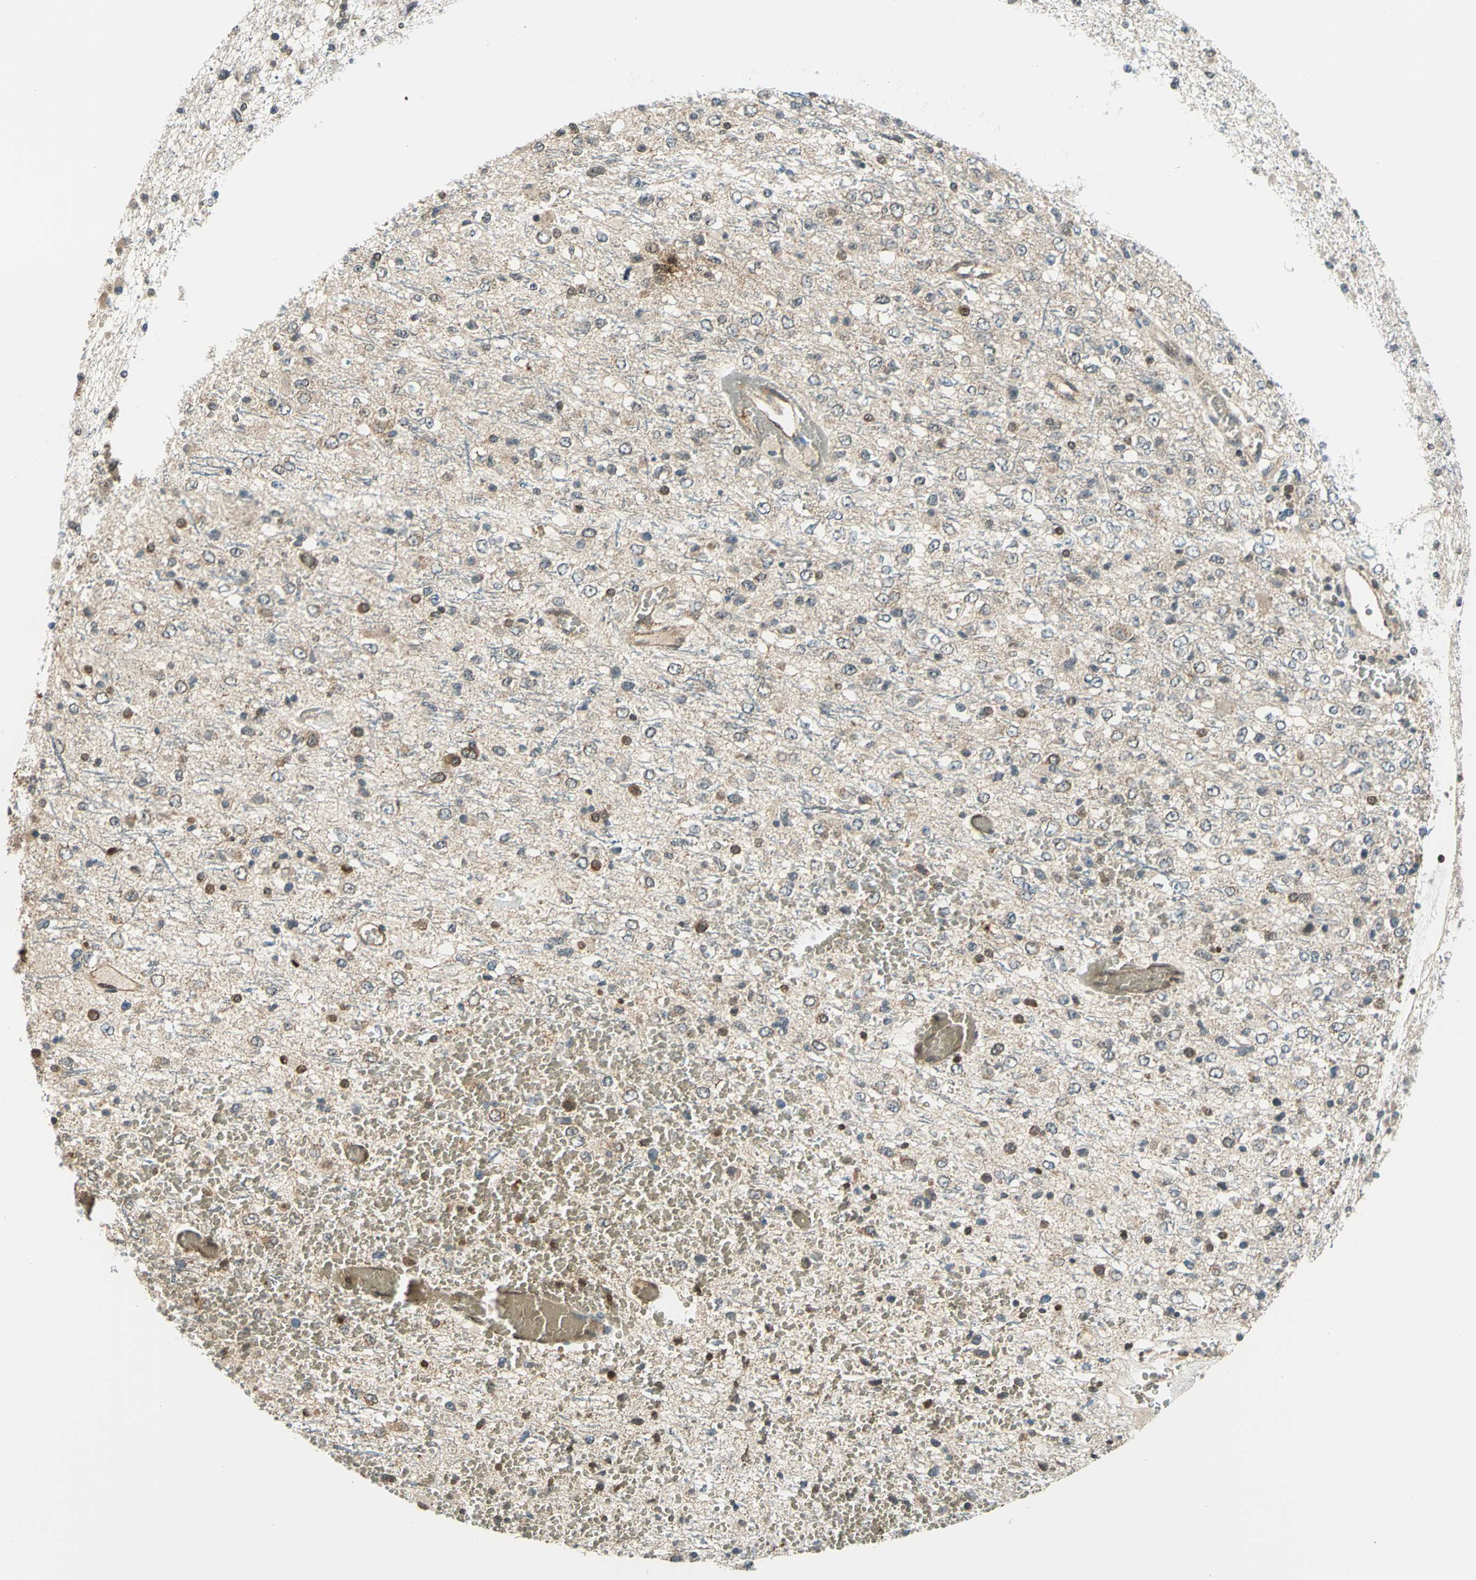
{"staining": {"intensity": "moderate", "quantity": ">75%", "location": "cytoplasmic/membranous"}, "tissue": "glioma", "cell_type": "Tumor cells", "image_type": "cancer", "snomed": [{"axis": "morphology", "description": "Glioma, malignant, High grade"}, {"axis": "topography", "description": "pancreas cauda"}], "caption": "About >75% of tumor cells in human high-grade glioma (malignant) display moderate cytoplasmic/membranous protein positivity as visualized by brown immunohistochemical staining.", "gene": "NUDT2", "patient": {"sex": "male", "age": 60}}